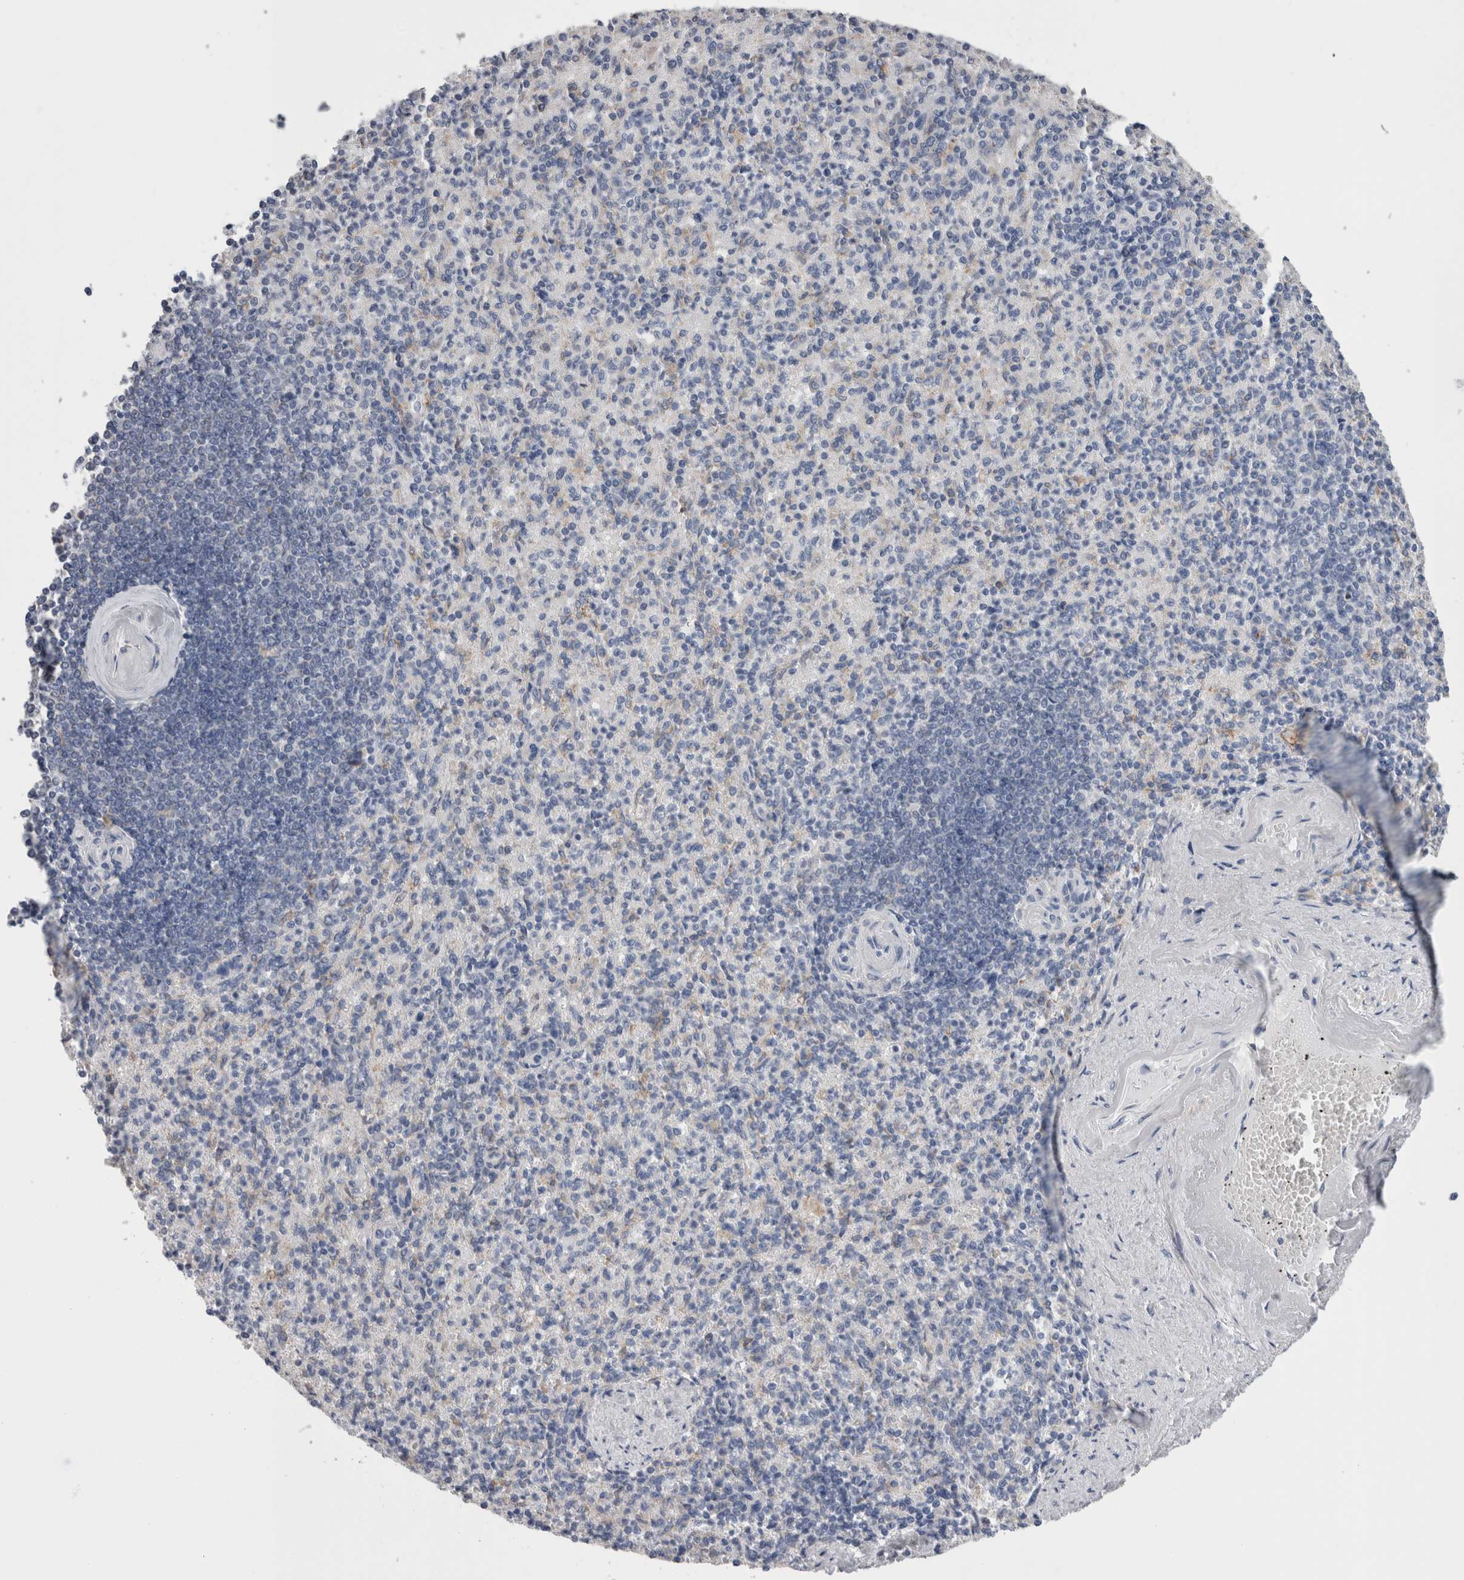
{"staining": {"intensity": "negative", "quantity": "none", "location": "none"}, "tissue": "spleen", "cell_type": "Cells in red pulp", "image_type": "normal", "snomed": [{"axis": "morphology", "description": "Normal tissue, NOS"}, {"axis": "topography", "description": "Spleen"}], "caption": "This is a micrograph of IHC staining of unremarkable spleen, which shows no positivity in cells in red pulp.", "gene": "GDAP1", "patient": {"sex": "female", "age": 74}}